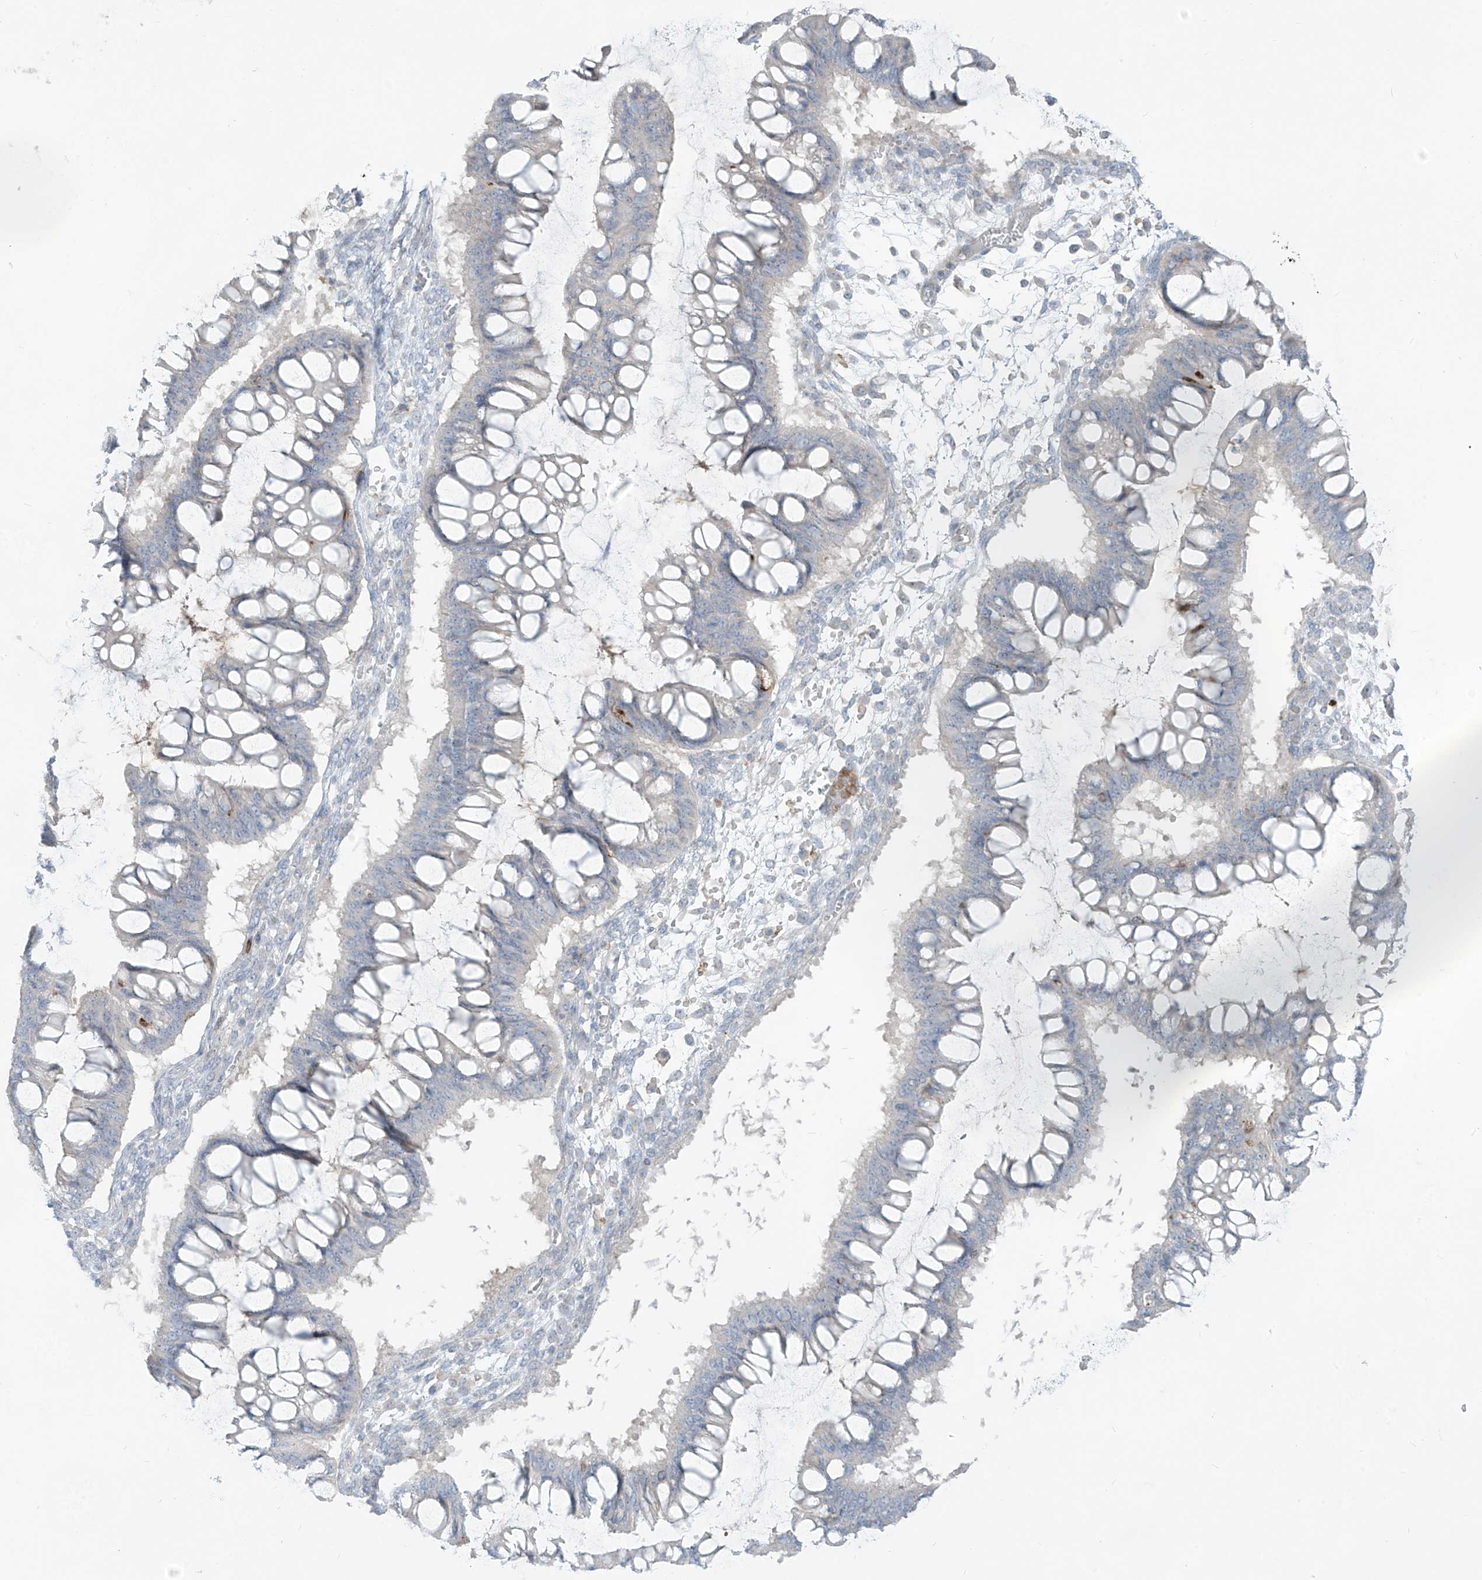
{"staining": {"intensity": "moderate", "quantity": "<25%", "location": "cytoplasmic/membranous"}, "tissue": "ovarian cancer", "cell_type": "Tumor cells", "image_type": "cancer", "snomed": [{"axis": "morphology", "description": "Cystadenocarcinoma, mucinous, NOS"}, {"axis": "topography", "description": "Ovary"}], "caption": "Protein expression analysis of human ovarian mucinous cystadenocarcinoma reveals moderate cytoplasmic/membranous positivity in about <25% of tumor cells. The staining was performed using DAB, with brown indicating positive protein expression. Nuclei are stained blue with hematoxylin.", "gene": "NOTO", "patient": {"sex": "female", "age": 73}}